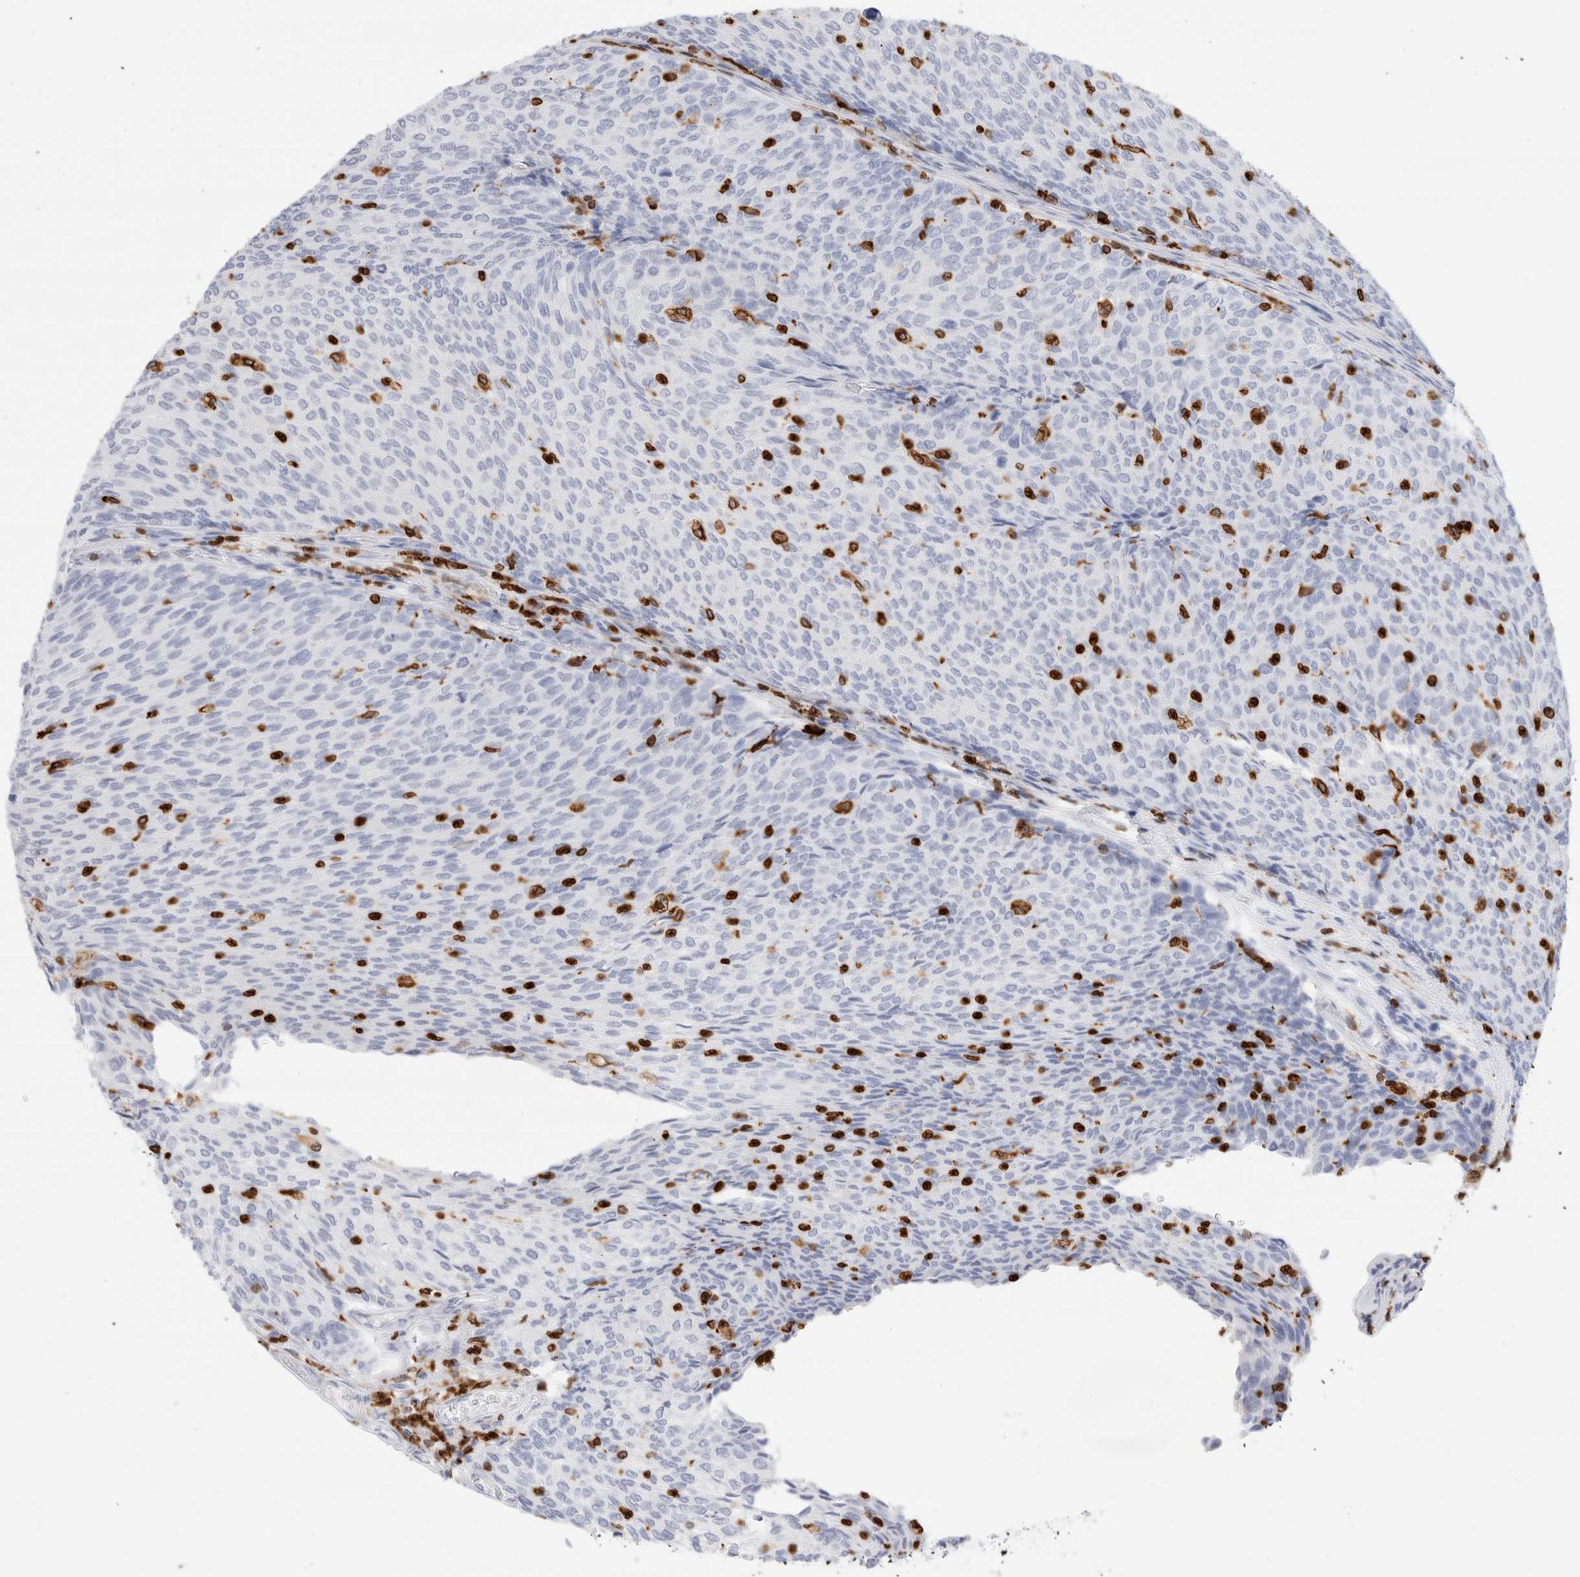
{"staining": {"intensity": "negative", "quantity": "none", "location": "none"}, "tissue": "urothelial cancer", "cell_type": "Tumor cells", "image_type": "cancer", "snomed": [{"axis": "morphology", "description": "Urothelial carcinoma, Low grade"}, {"axis": "topography", "description": "Urinary bladder"}], "caption": "Immunohistochemical staining of human low-grade urothelial carcinoma demonstrates no significant expression in tumor cells.", "gene": "ALOX5AP", "patient": {"sex": "female", "age": 79}}